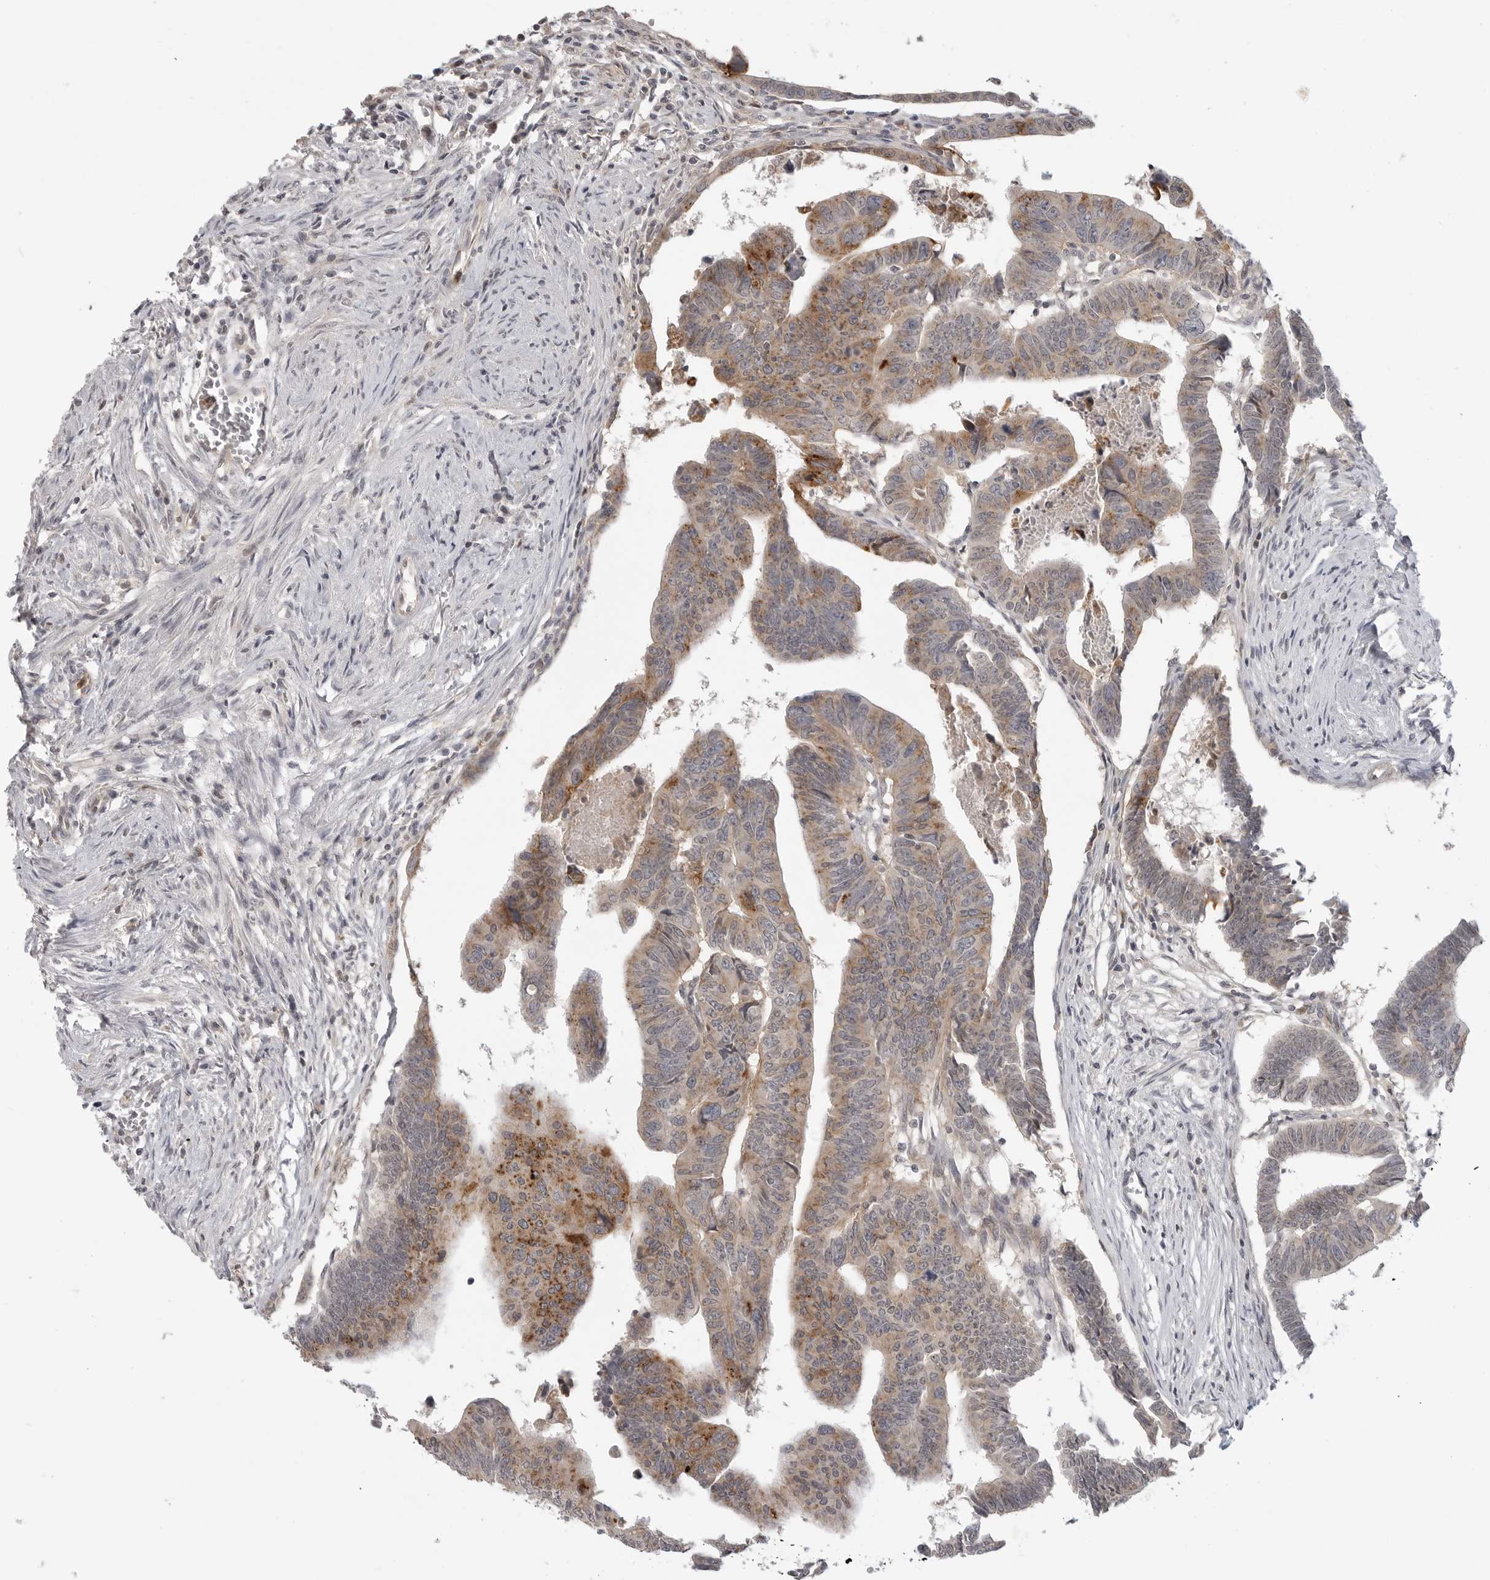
{"staining": {"intensity": "moderate", "quantity": "25%-75%", "location": "cytoplasmic/membranous"}, "tissue": "colorectal cancer", "cell_type": "Tumor cells", "image_type": "cancer", "snomed": [{"axis": "morphology", "description": "Adenocarcinoma, NOS"}, {"axis": "topography", "description": "Rectum"}], "caption": "A histopathology image of colorectal cancer stained for a protein displays moderate cytoplasmic/membranous brown staining in tumor cells. Immunohistochemistry (ihc) stains the protein in brown and the nuclei are stained blue.", "gene": "IFNGR1", "patient": {"sex": "female", "age": 65}}